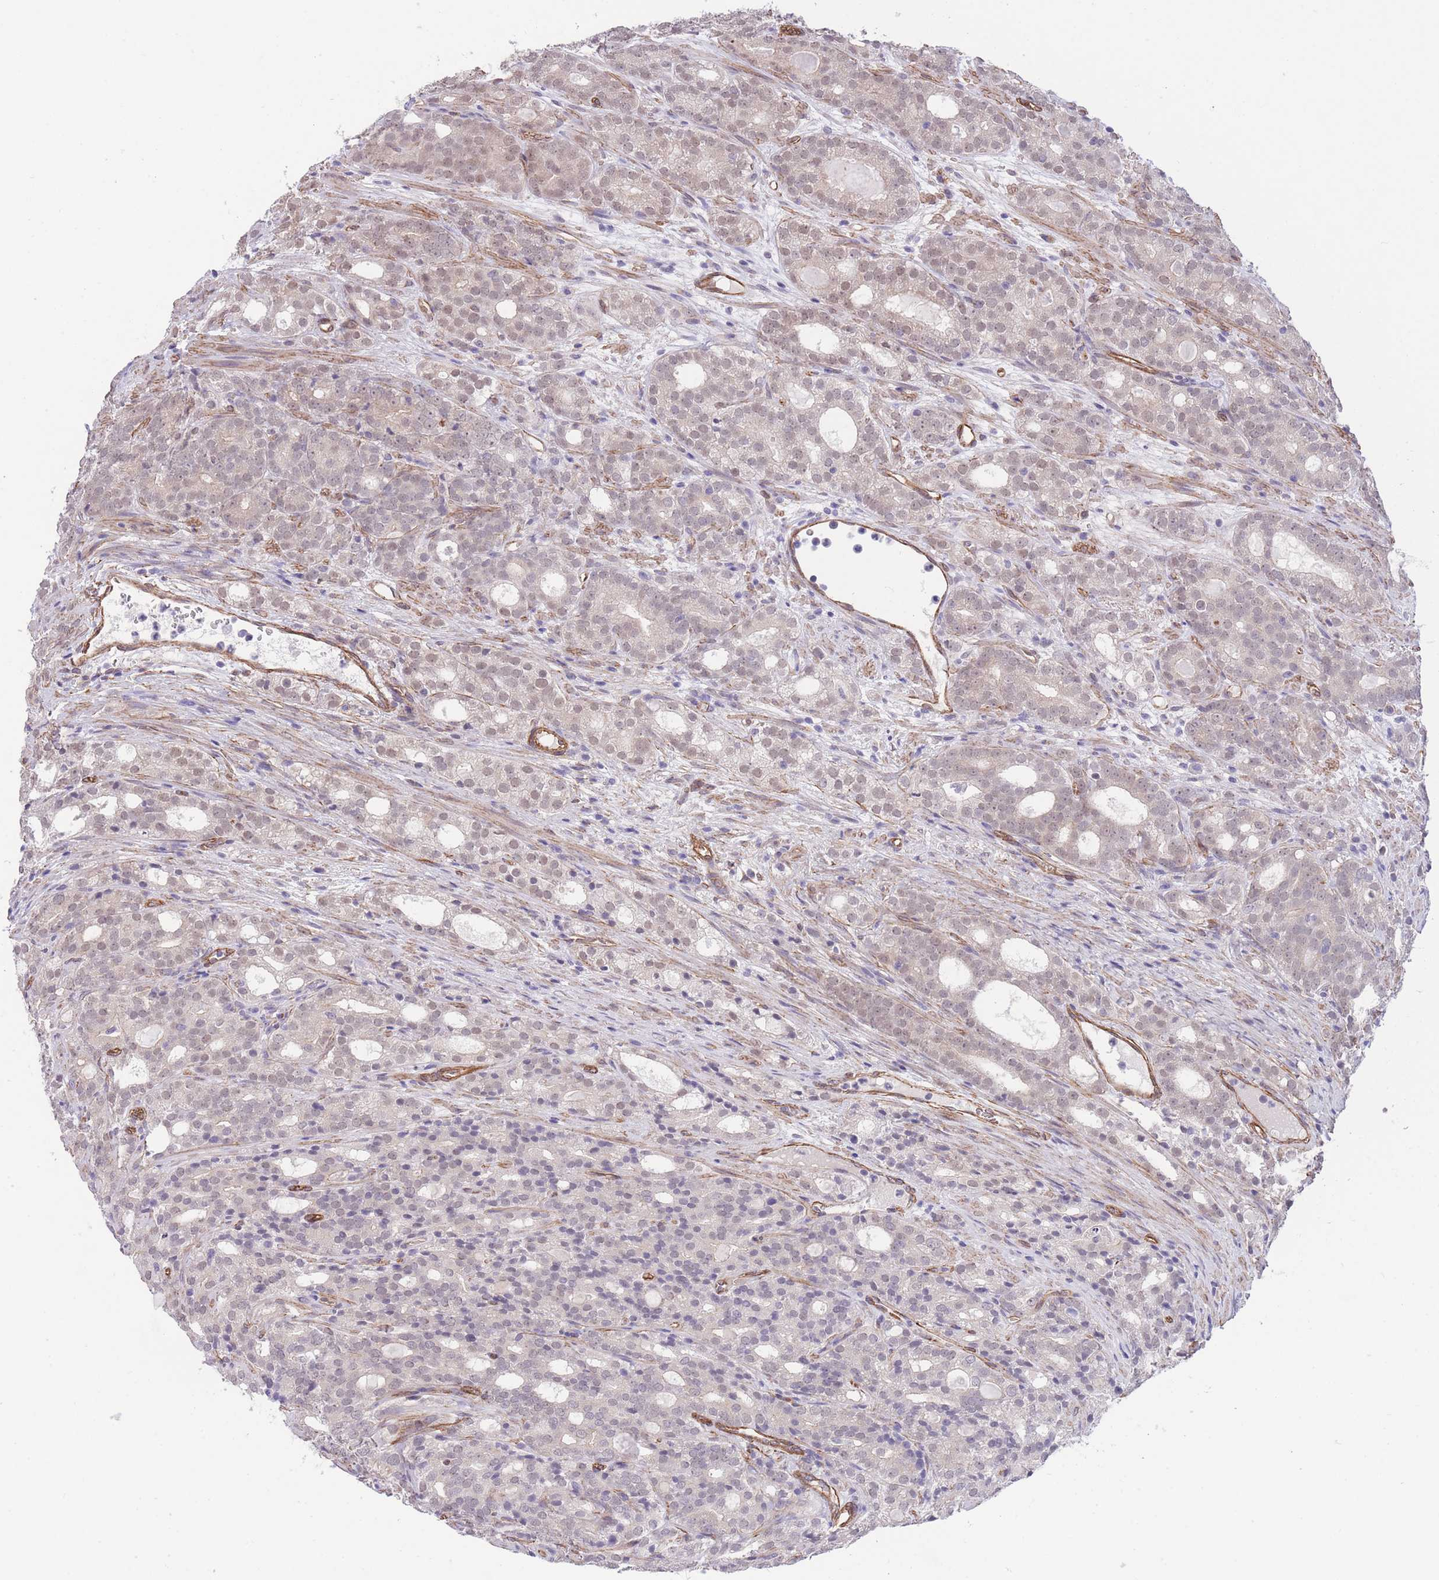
{"staining": {"intensity": "weak", "quantity": "<25%", "location": "nuclear"}, "tissue": "prostate cancer", "cell_type": "Tumor cells", "image_type": "cancer", "snomed": [{"axis": "morphology", "description": "Adenocarcinoma, High grade"}, {"axis": "topography", "description": "Prostate"}], "caption": "Image shows no significant protein expression in tumor cells of high-grade adenocarcinoma (prostate).", "gene": "QTRT1", "patient": {"sex": "male", "age": 64}}